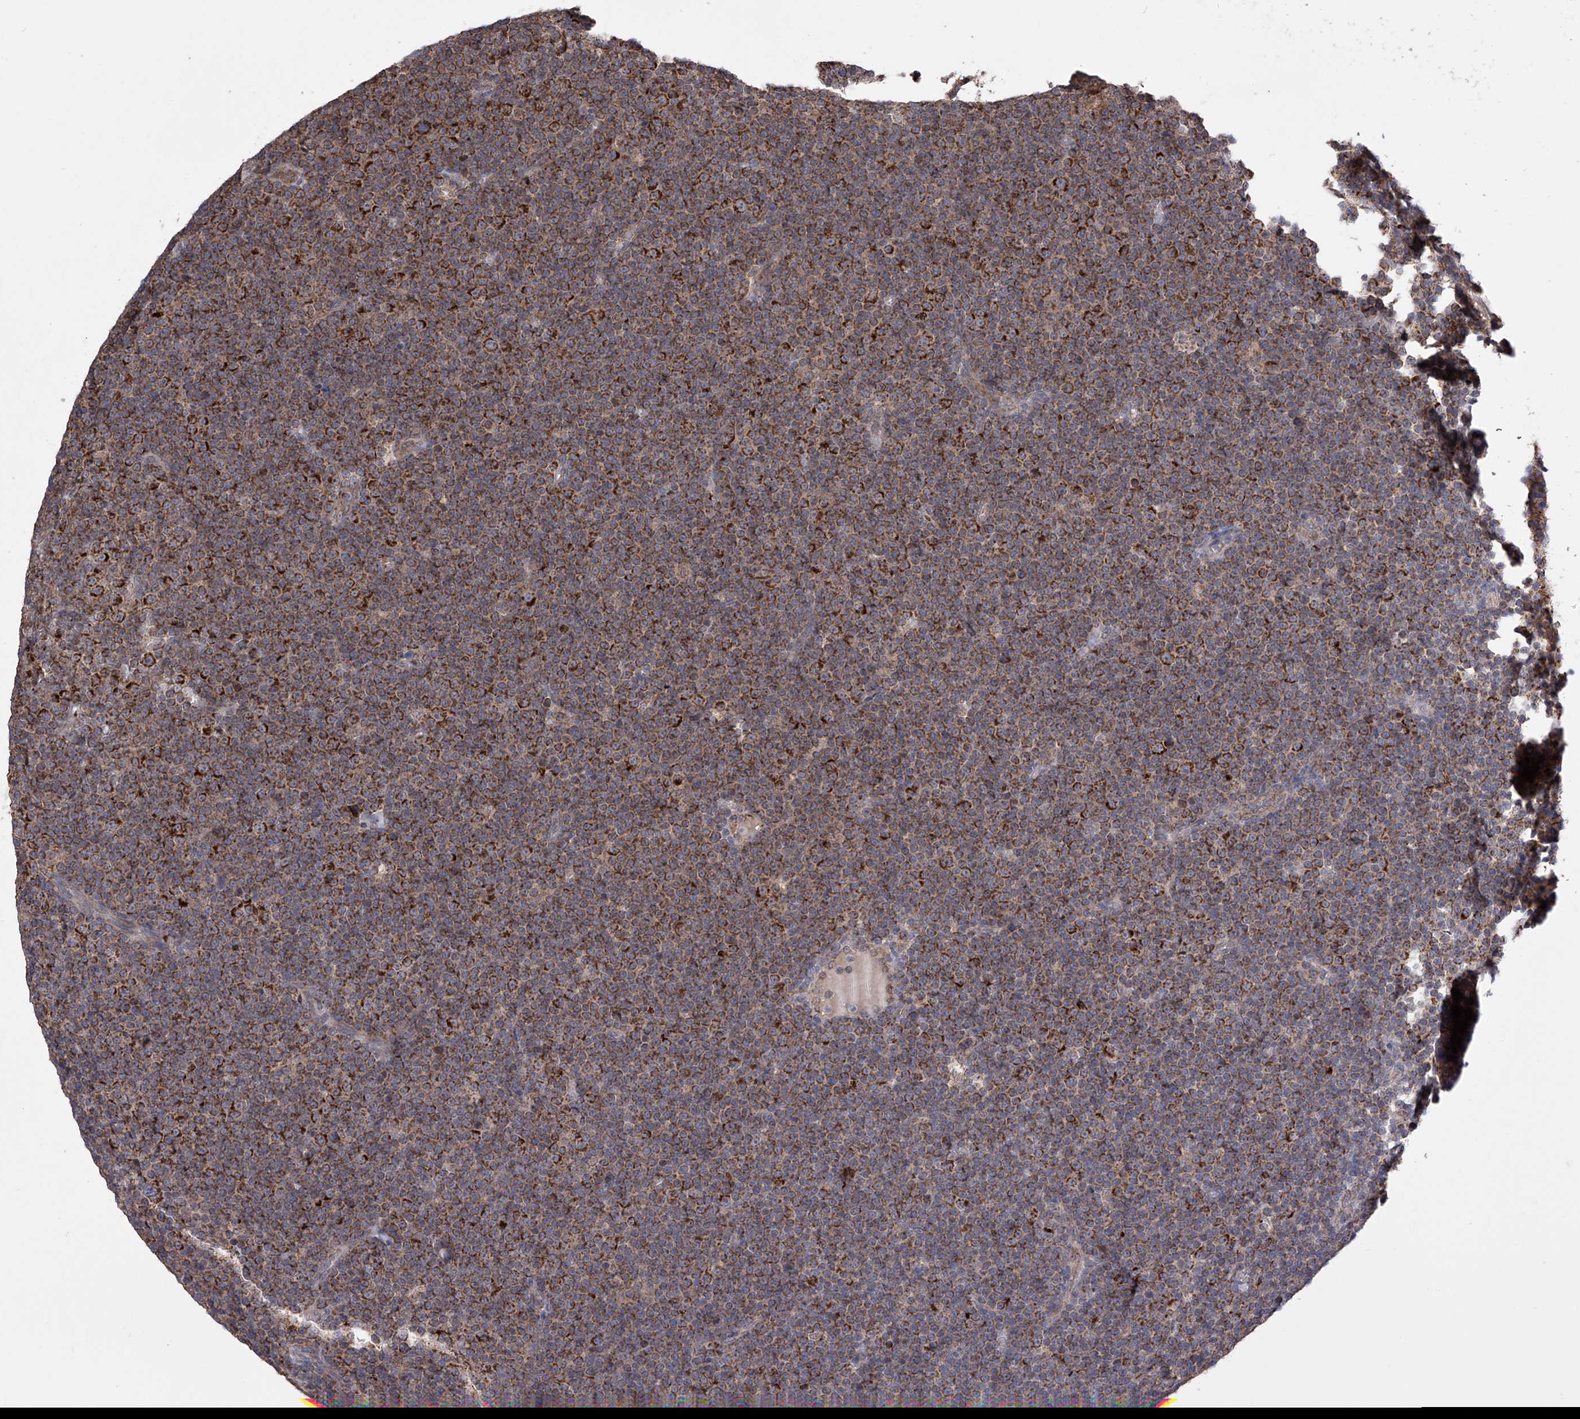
{"staining": {"intensity": "strong", "quantity": "25%-75%", "location": "cytoplasmic/membranous"}, "tissue": "lymphoma", "cell_type": "Tumor cells", "image_type": "cancer", "snomed": [{"axis": "morphology", "description": "Malignant lymphoma, non-Hodgkin's type, Low grade"}, {"axis": "topography", "description": "Lymph node"}], "caption": "Immunohistochemical staining of low-grade malignant lymphoma, non-Hodgkin's type reveals high levels of strong cytoplasmic/membranous protein positivity in about 25%-75% of tumor cells. (DAB IHC with brightfield microscopy, high magnification).", "gene": "SDHAF4", "patient": {"sex": "female", "age": 67}}